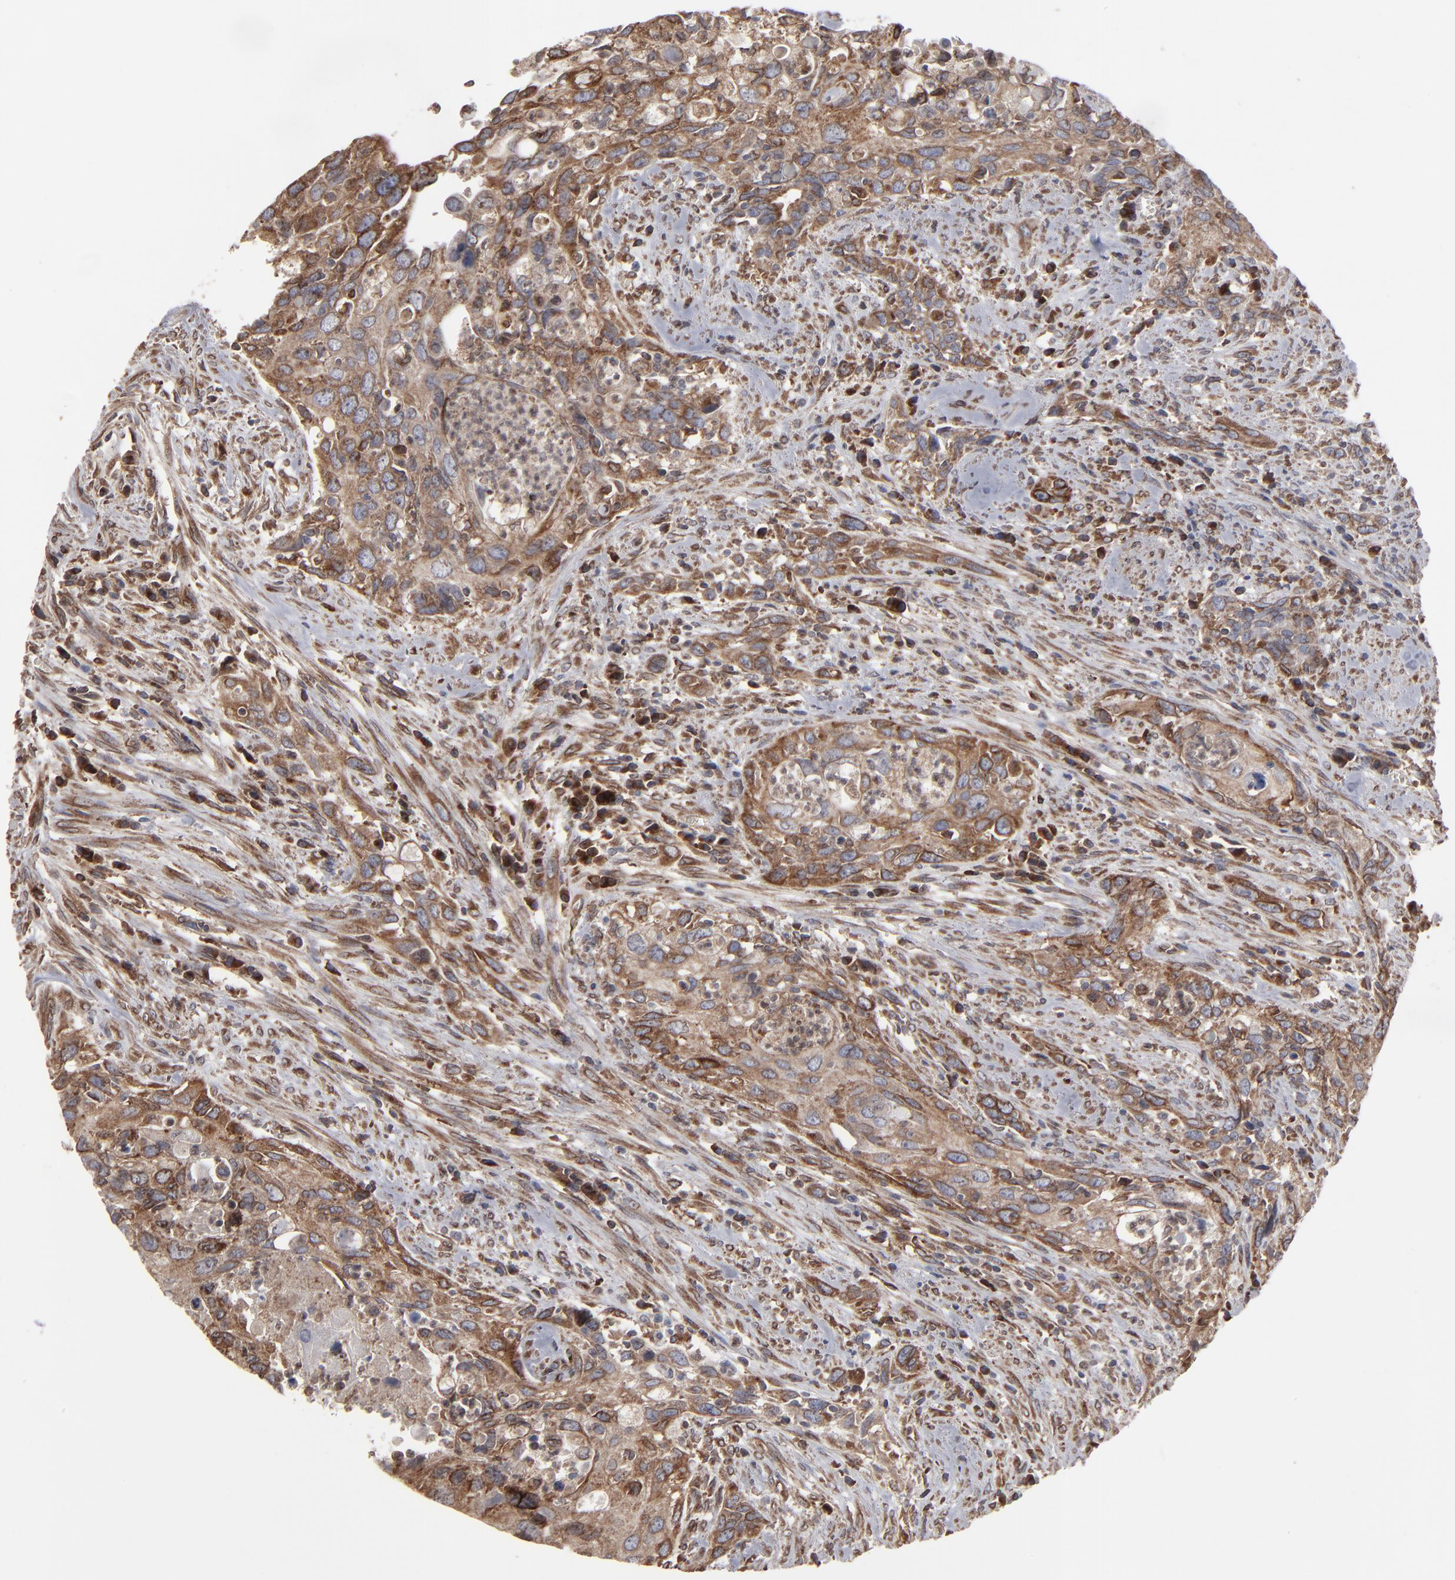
{"staining": {"intensity": "moderate", "quantity": ">75%", "location": "cytoplasmic/membranous"}, "tissue": "urothelial cancer", "cell_type": "Tumor cells", "image_type": "cancer", "snomed": [{"axis": "morphology", "description": "Urothelial carcinoma, High grade"}, {"axis": "topography", "description": "Urinary bladder"}], "caption": "Urothelial carcinoma (high-grade) stained for a protein (brown) exhibits moderate cytoplasmic/membranous positive expression in approximately >75% of tumor cells.", "gene": "CNIH1", "patient": {"sex": "male", "age": 71}}